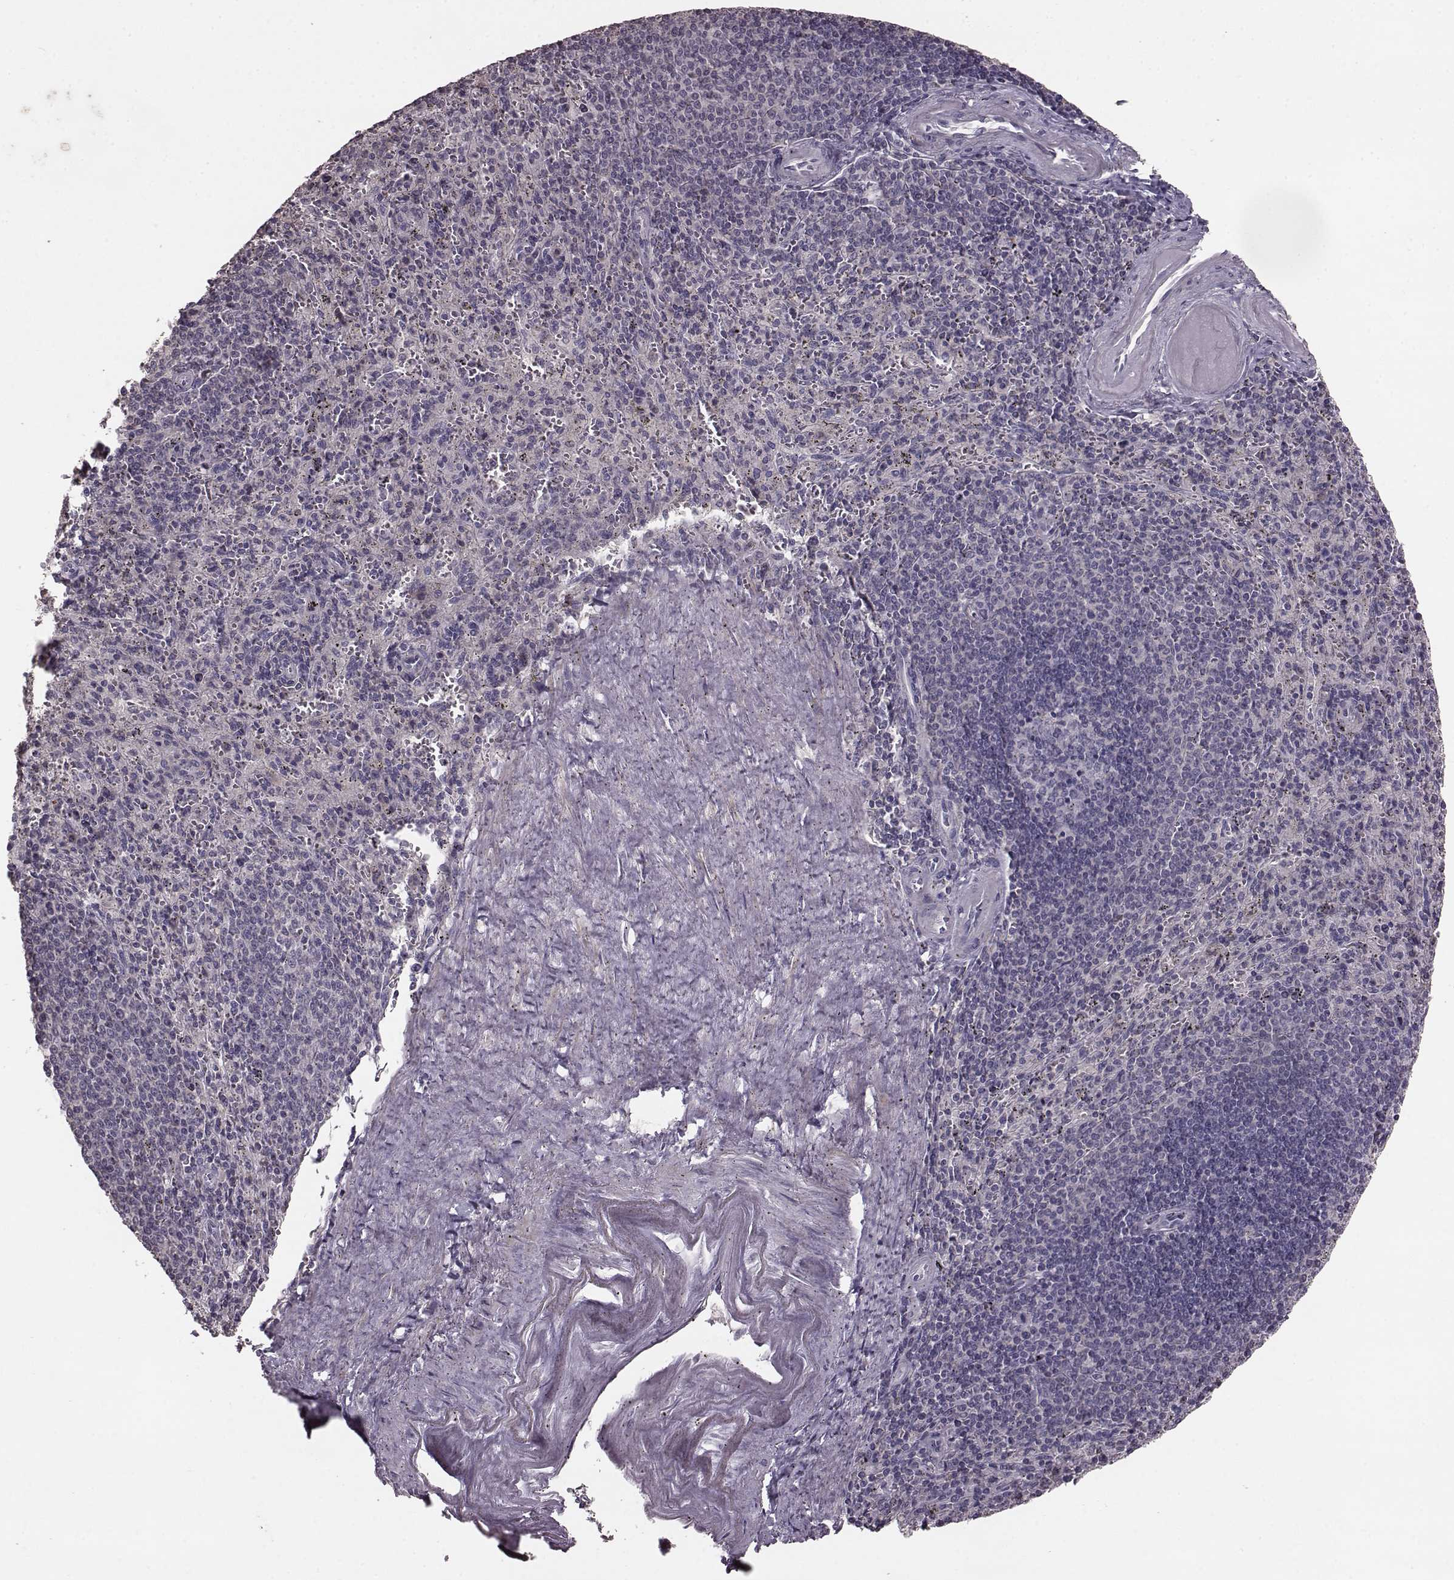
{"staining": {"intensity": "negative", "quantity": "none", "location": "none"}, "tissue": "spleen", "cell_type": "Cells in red pulp", "image_type": "normal", "snomed": [{"axis": "morphology", "description": "Normal tissue, NOS"}, {"axis": "topography", "description": "Spleen"}], "caption": "IHC of benign human spleen demonstrates no expression in cells in red pulp.", "gene": "SLC52A3", "patient": {"sex": "male", "age": 57}}